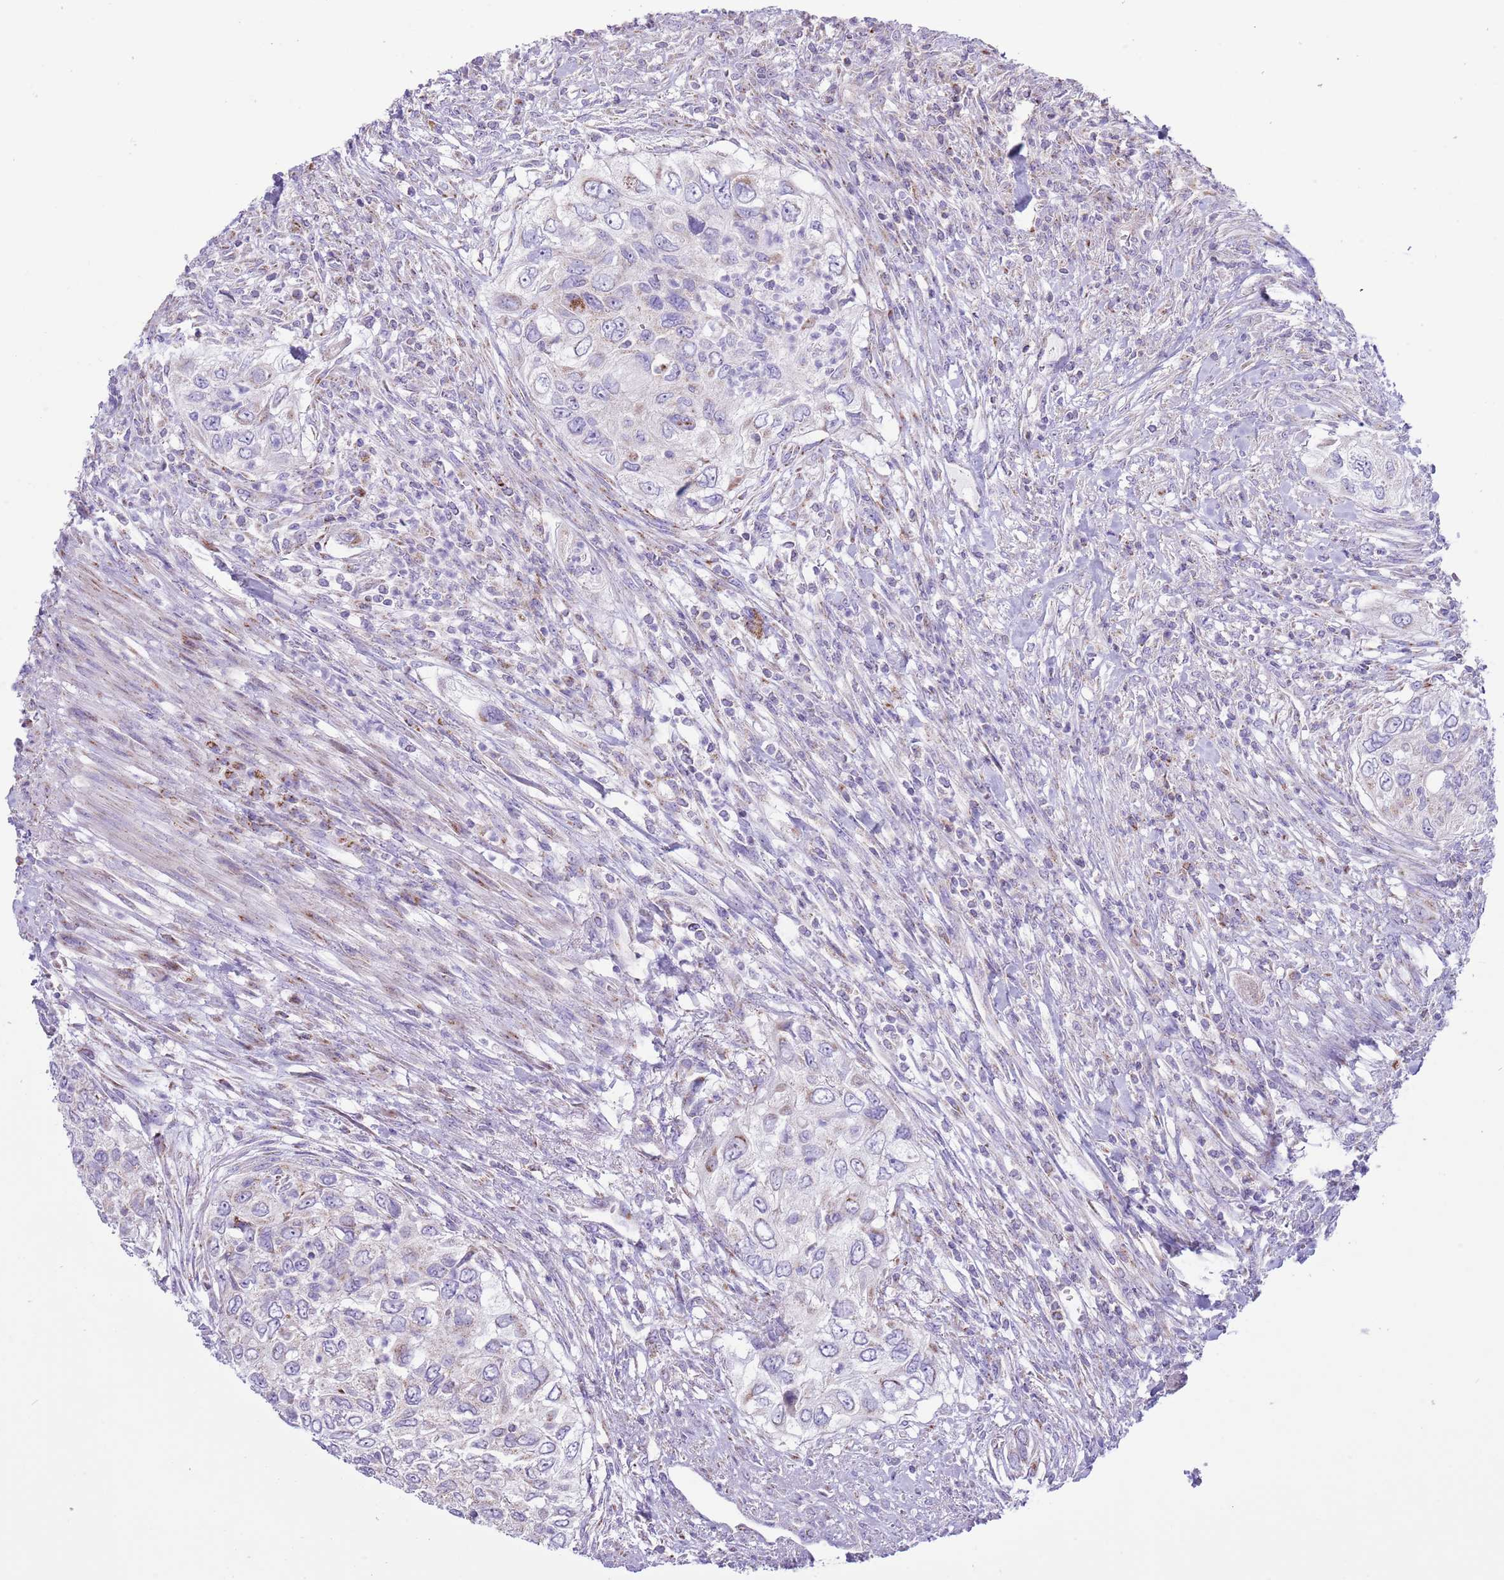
{"staining": {"intensity": "weak", "quantity": "<25%", "location": "cytoplasmic/membranous"}, "tissue": "urothelial cancer", "cell_type": "Tumor cells", "image_type": "cancer", "snomed": [{"axis": "morphology", "description": "Urothelial carcinoma, High grade"}, {"axis": "topography", "description": "Urinary bladder"}], "caption": "Immunohistochemistry (IHC) of high-grade urothelial carcinoma reveals no positivity in tumor cells.", "gene": "ATP6V1B1", "patient": {"sex": "female", "age": 60}}